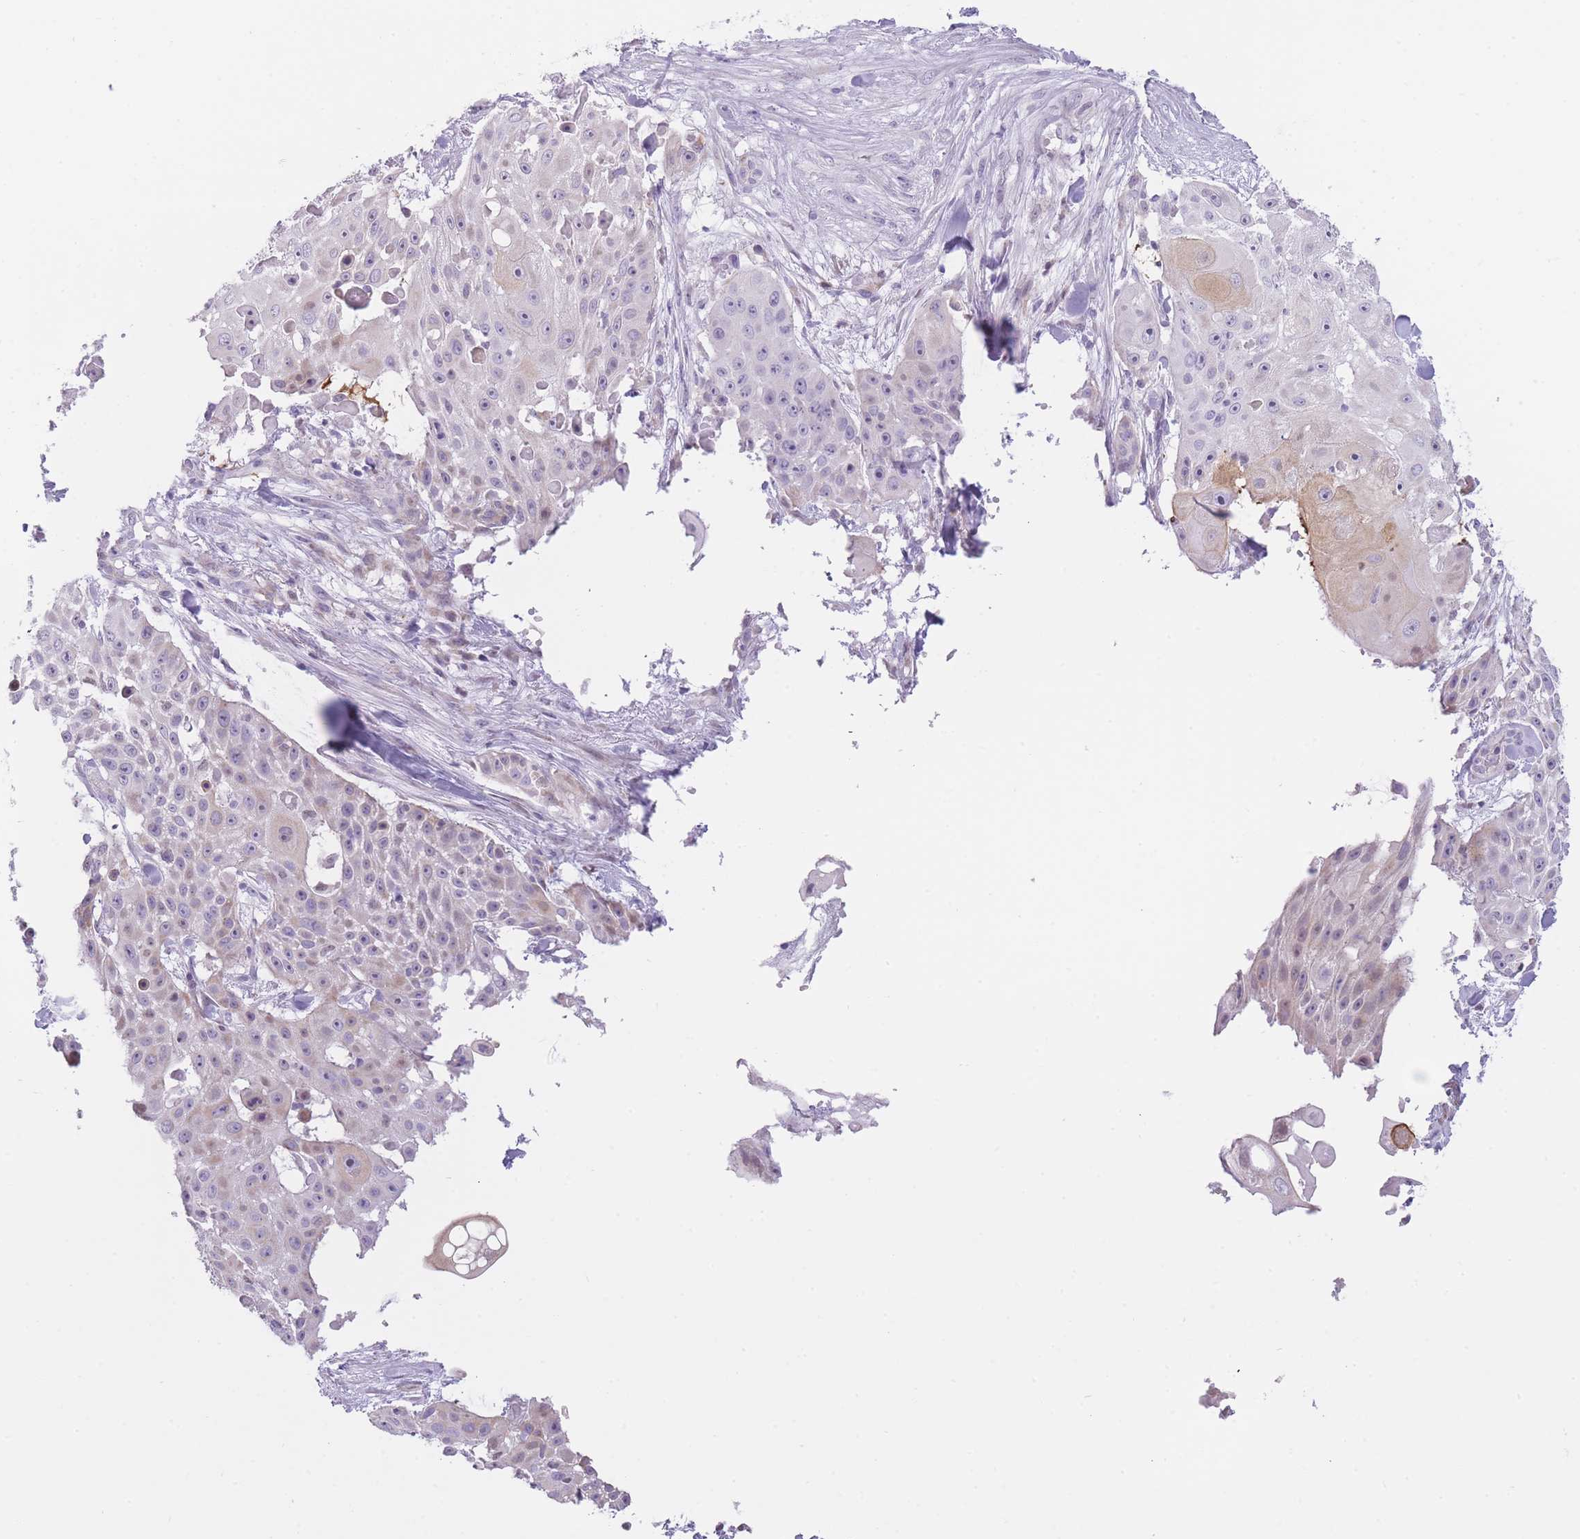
{"staining": {"intensity": "negative", "quantity": "none", "location": "none"}, "tissue": "skin cancer", "cell_type": "Tumor cells", "image_type": "cancer", "snomed": [{"axis": "morphology", "description": "Squamous cell carcinoma, NOS"}, {"axis": "topography", "description": "Skin"}], "caption": "Immunohistochemistry photomicrograph of neoplastic tissue: human skin cancer (squamous cell carcinoma) stained with DAB shows no significant protein staining in tumor cells.", "gene": "IMPG1", "patient": {"sex": "female", "age": 86}}